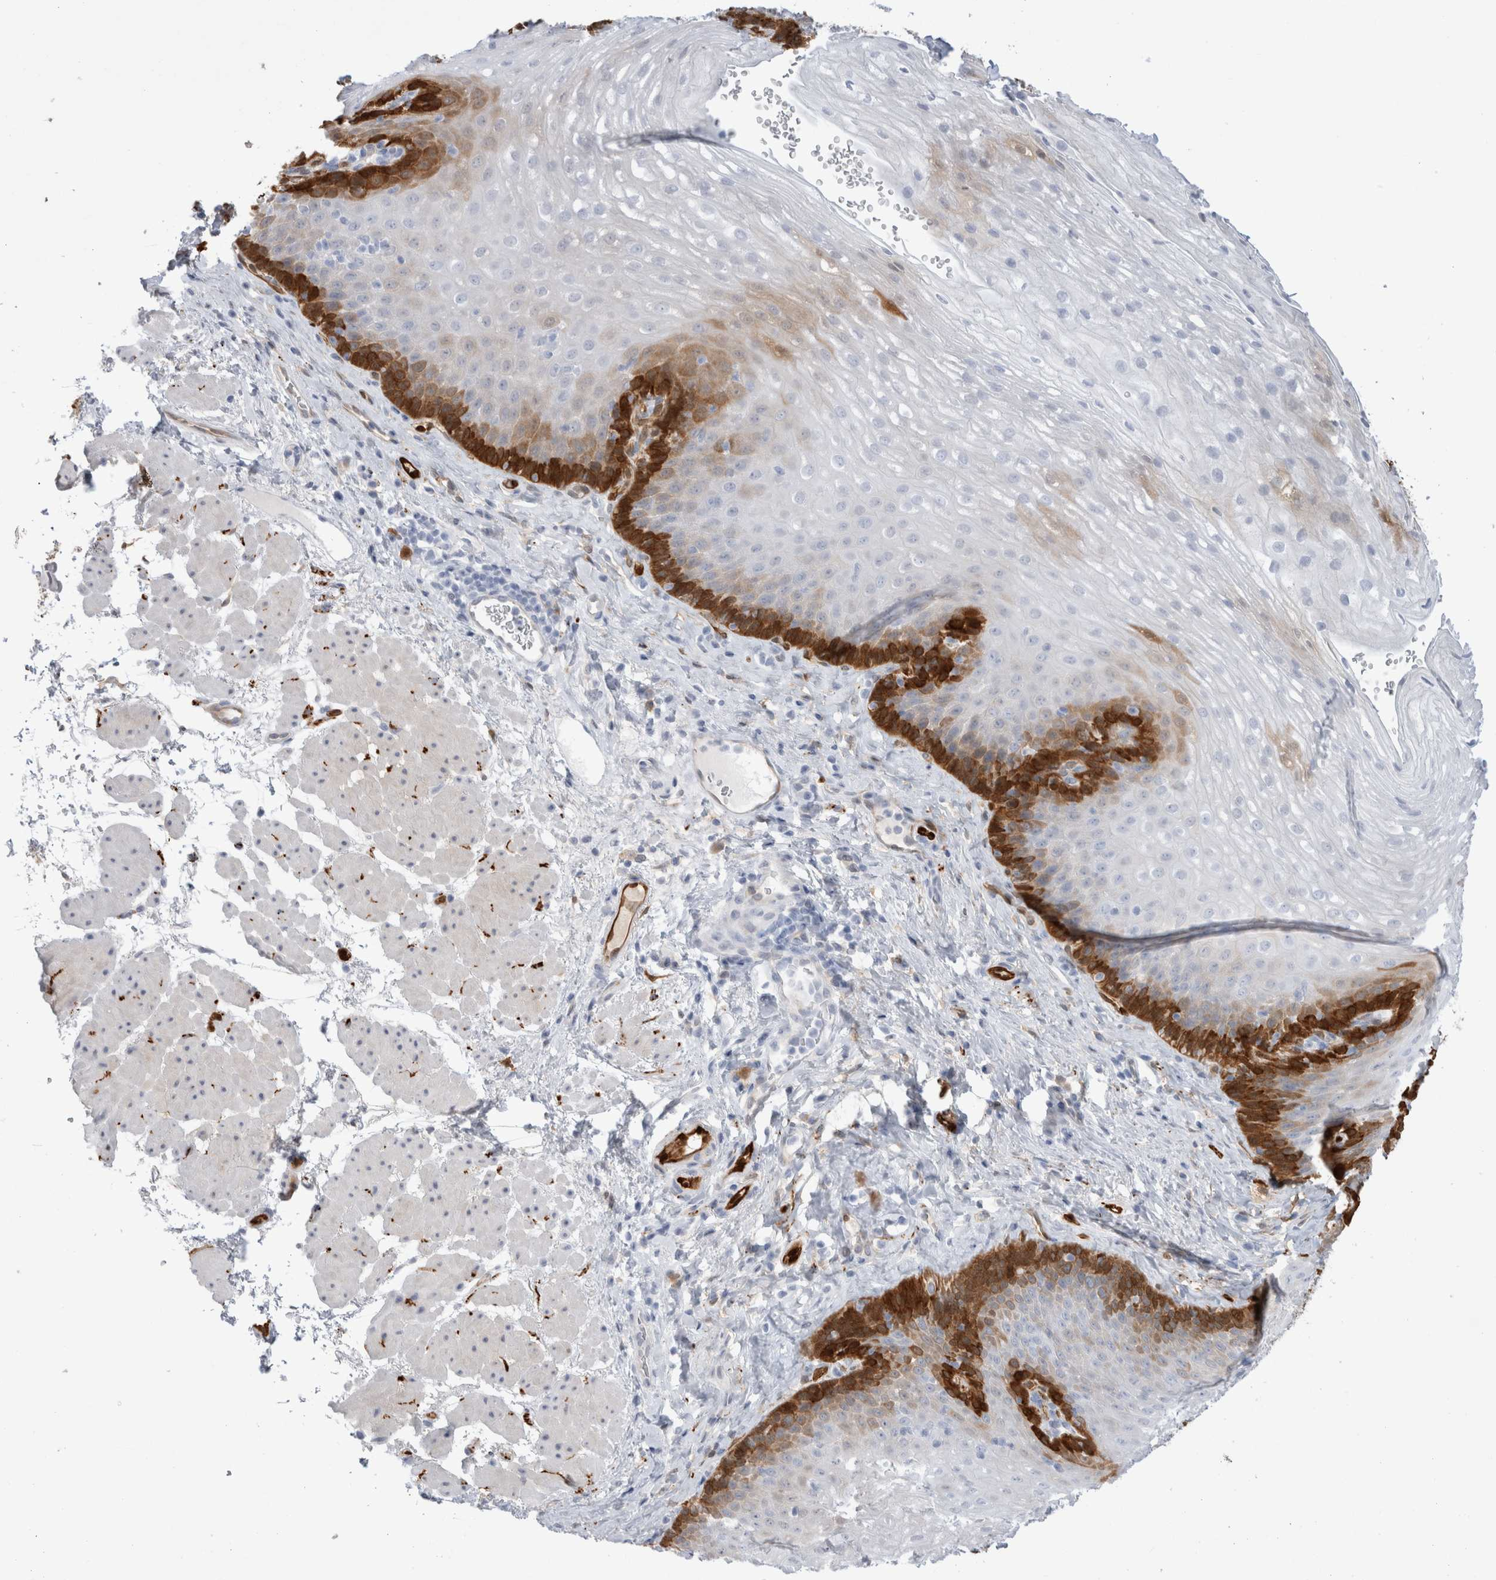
{"staining": {"intensity": "strong", "quantity": "<25%", "location": "cytoplasmic/membranous,nuclear"}, "tissue": "esophagus", "cell_type": "Squamous epithelial cells", "image_type": "normal", "snomed": [{"axis": "morphology", "description": "Normal tissue, NOS"}, {"axis": "topography", "description": "Esophagus"}], "caption": "DAB (3,3'-diaminobenzidine) immunohistochemical staining of unremarkable esophagus shows strong cytoplasmic/membranous,nuclear protein positivity in about <25% of squamous epithelial cells.", "gene": "NAPEPLD", "patient": {"sex": "female", "age": 66}}